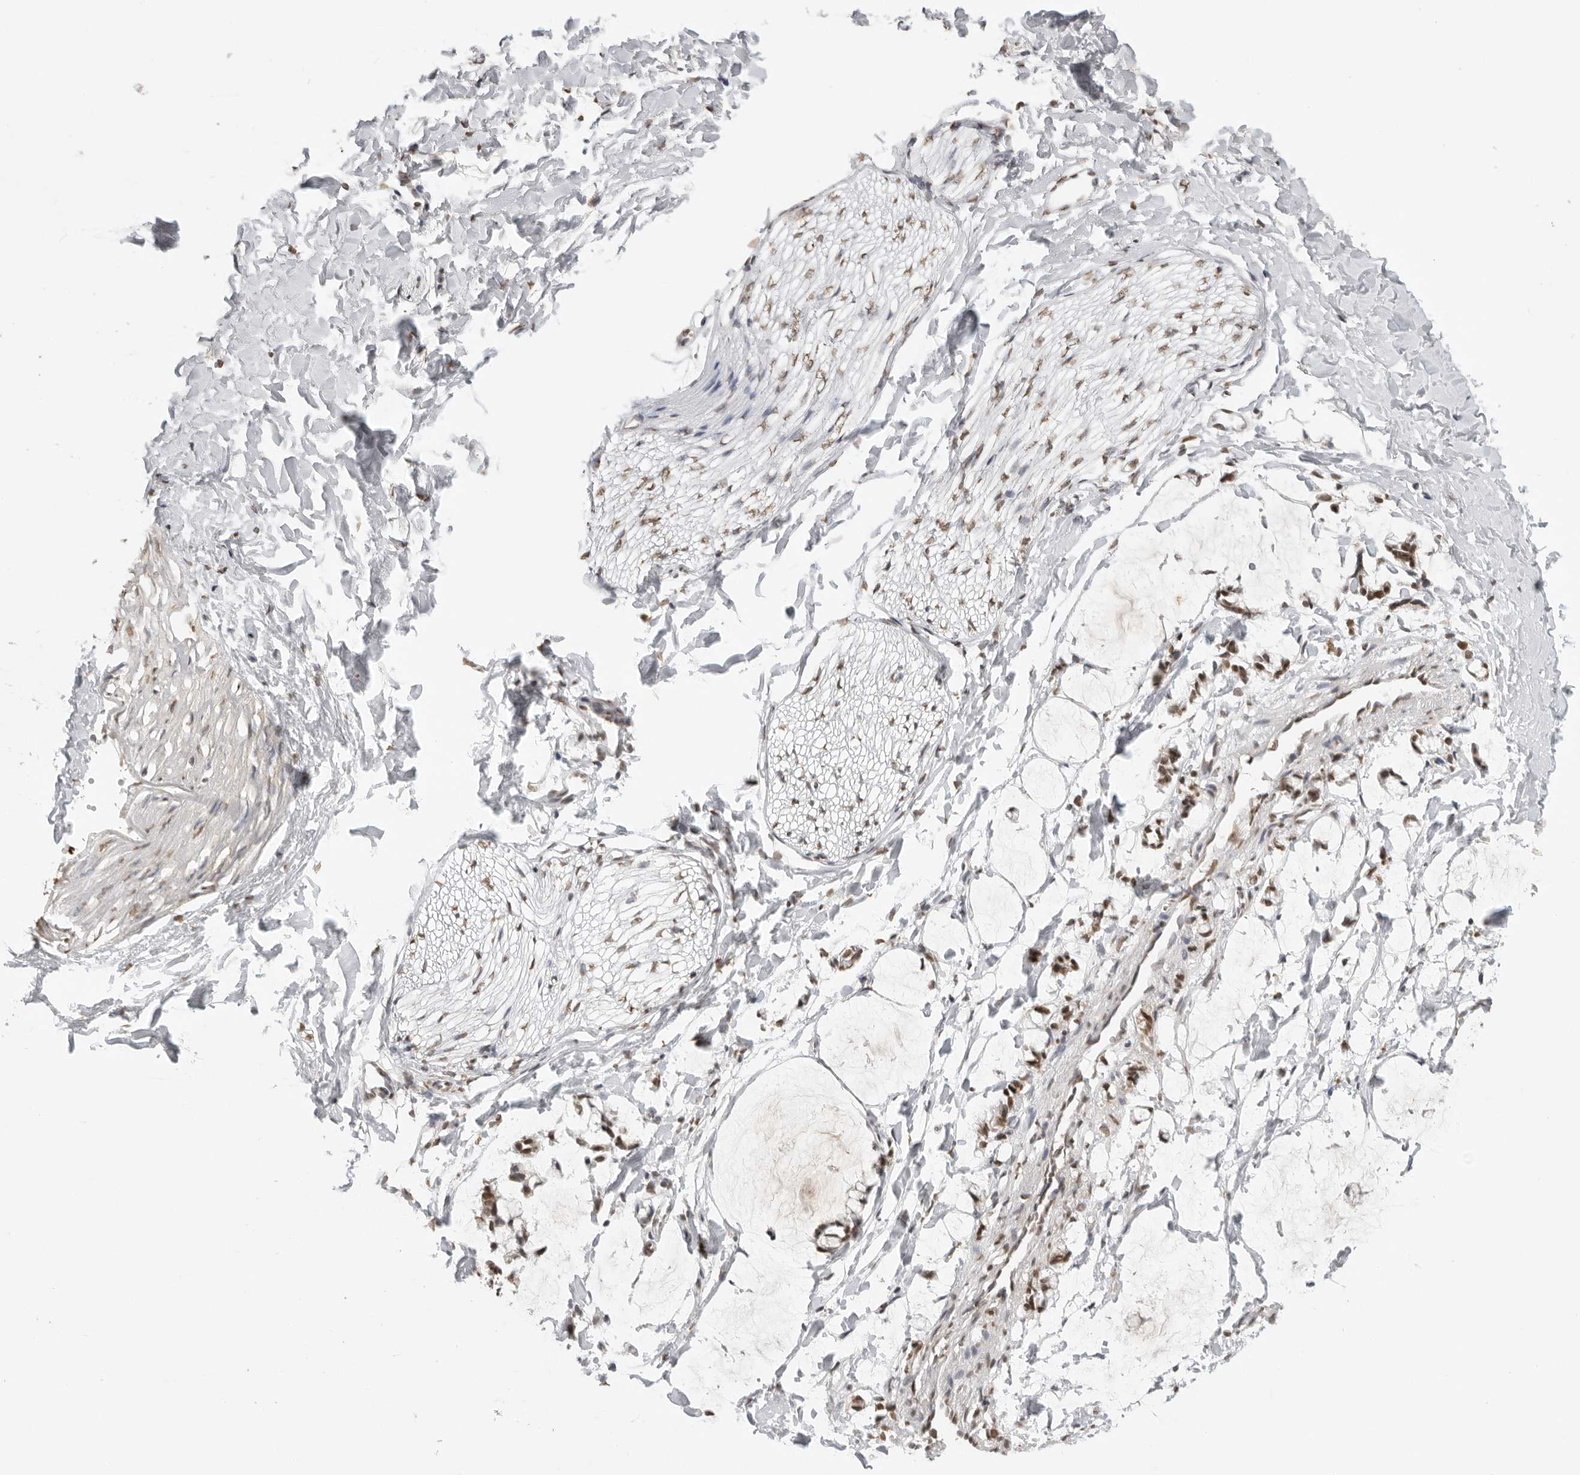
{"staining": {"intensity": "negative", "quantity": "none", "location": "none"}, "tissue": "adipose tissue", "cell_type": "Adipocytes", "image_type": "normal", "snomed": [{"axis": "morphology", "description": "Normal tissue, NOS"}, {"axis": "morphology", "description": "Adenocarcinoma, NOS"}, {"axis": "topography", "description": "Colon"}, {"axis": "topography", "description": "Peripheral nerve tissue"}], "caption": "The histopathology image exhibits no significant staining in adipocytes of adipose tissue.", "gene": "RPA2", "patient": {"sex": "male", "age": 14}}